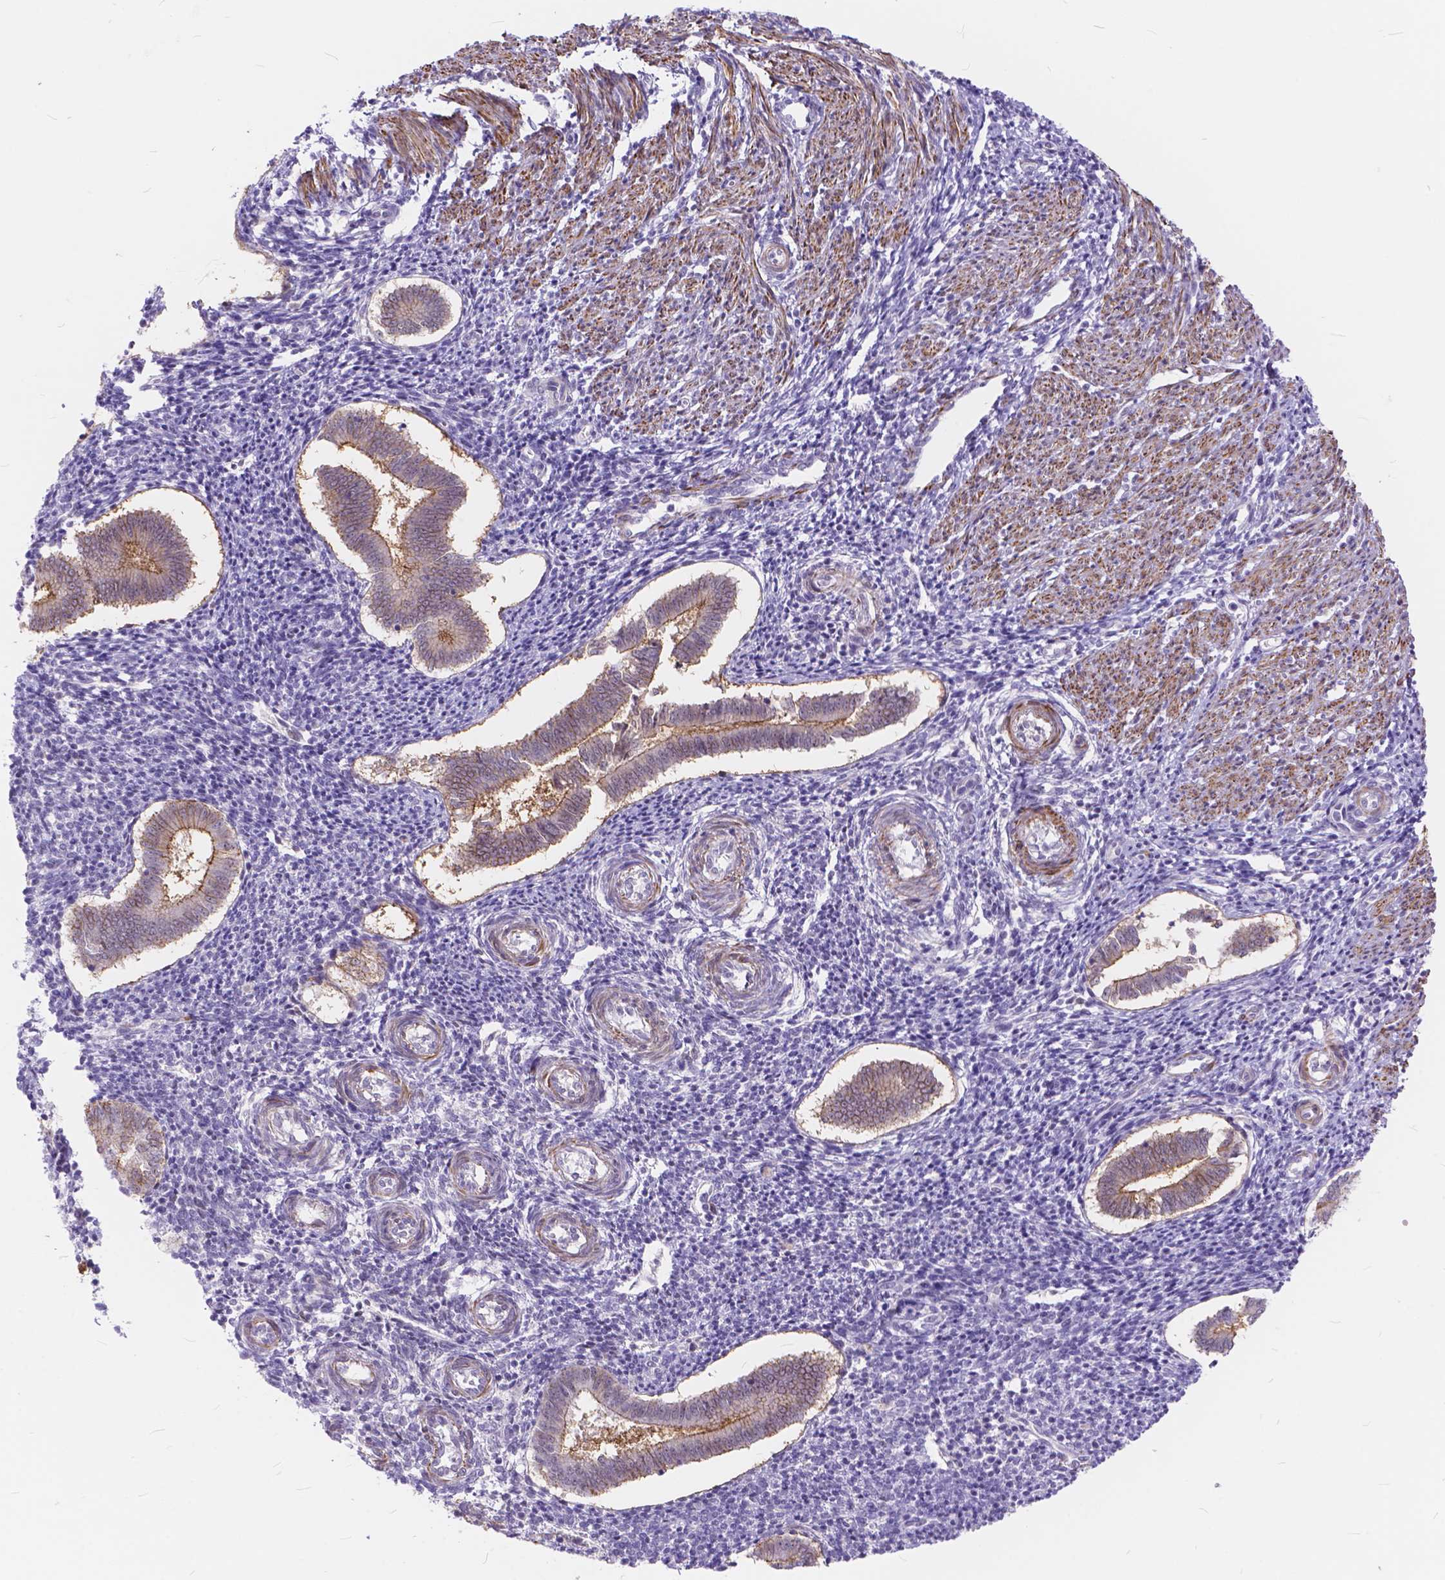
{"staining": {"intensity": "negative", "quantity": "none", "location": "none"}, "tissue": "endometrium", "cell_type": "Cells in endometrial stroma", "image_type": "normal", "snomed": [{"axis": "morphology", "description": "Normal tissue, NOS"}, {"axis": "topography", "description": "Endometrium"}], "caption": "A high-resolution photomicrograph shows immunohistochemistry (IHC) staining of benign endometrium, which displays no significant expression in cells in endometrial stroma.", "gene": "MAN2C1", "patient": {"sex": "female", "age": 25}}